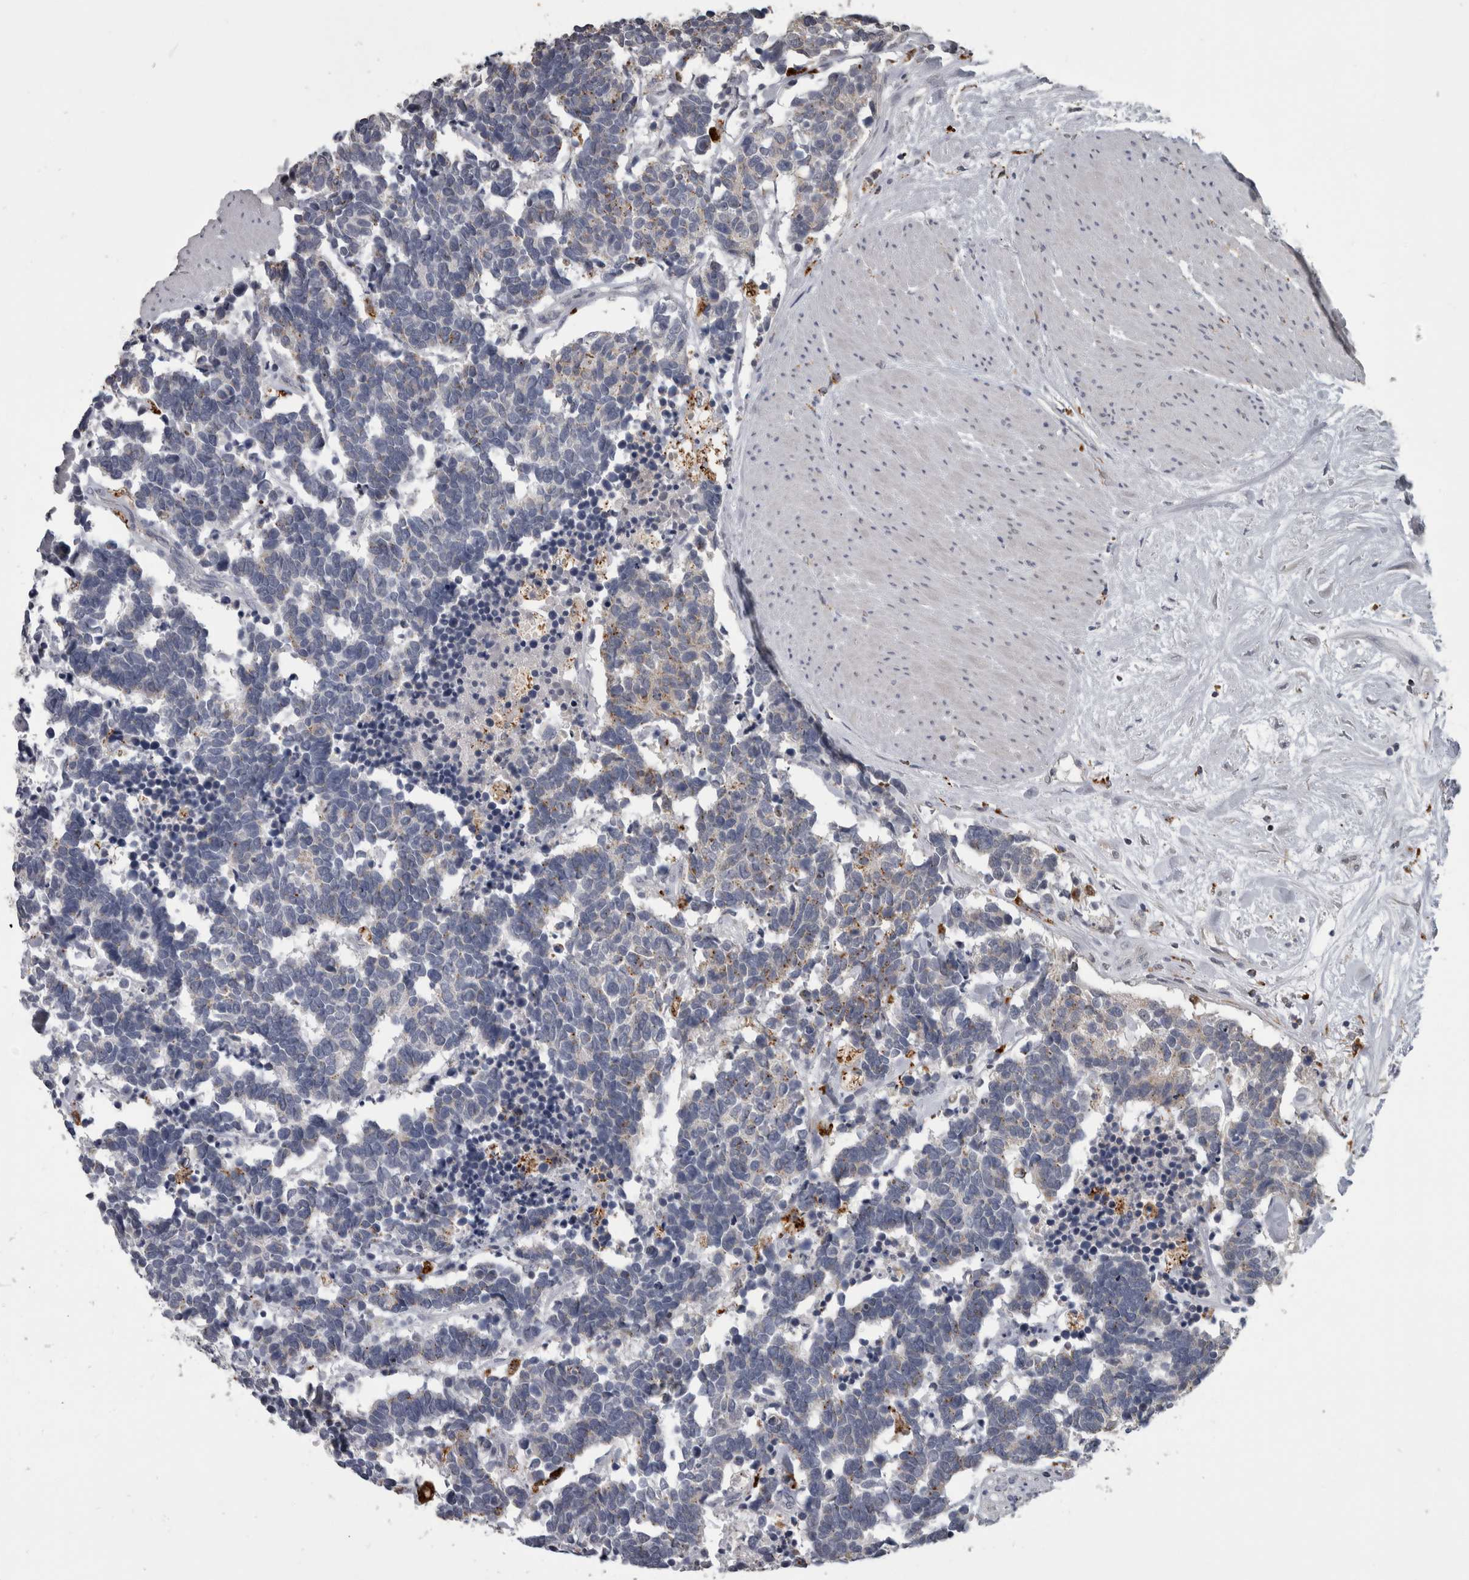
{"staining": {"intensity": "negative", "quantity": "none", "location": "none"}, "tissue": "carcinoid", "cell_type": "Tumor cells", "image_type": "cancer", "snomed": [{"axis": "morphology", "description": "Carcinoma, NOS"}, {"axis": "morphology", "description": "Carcinoid, malignant, NOS"}, {"axis": "topography", "description": "Urinary bladder"}], "caption": "The micrograph demonstrates no staining of tumor cells in carcinoma.", "gene": "NAAA", "patient": {"sex": "male", "age": 57}}